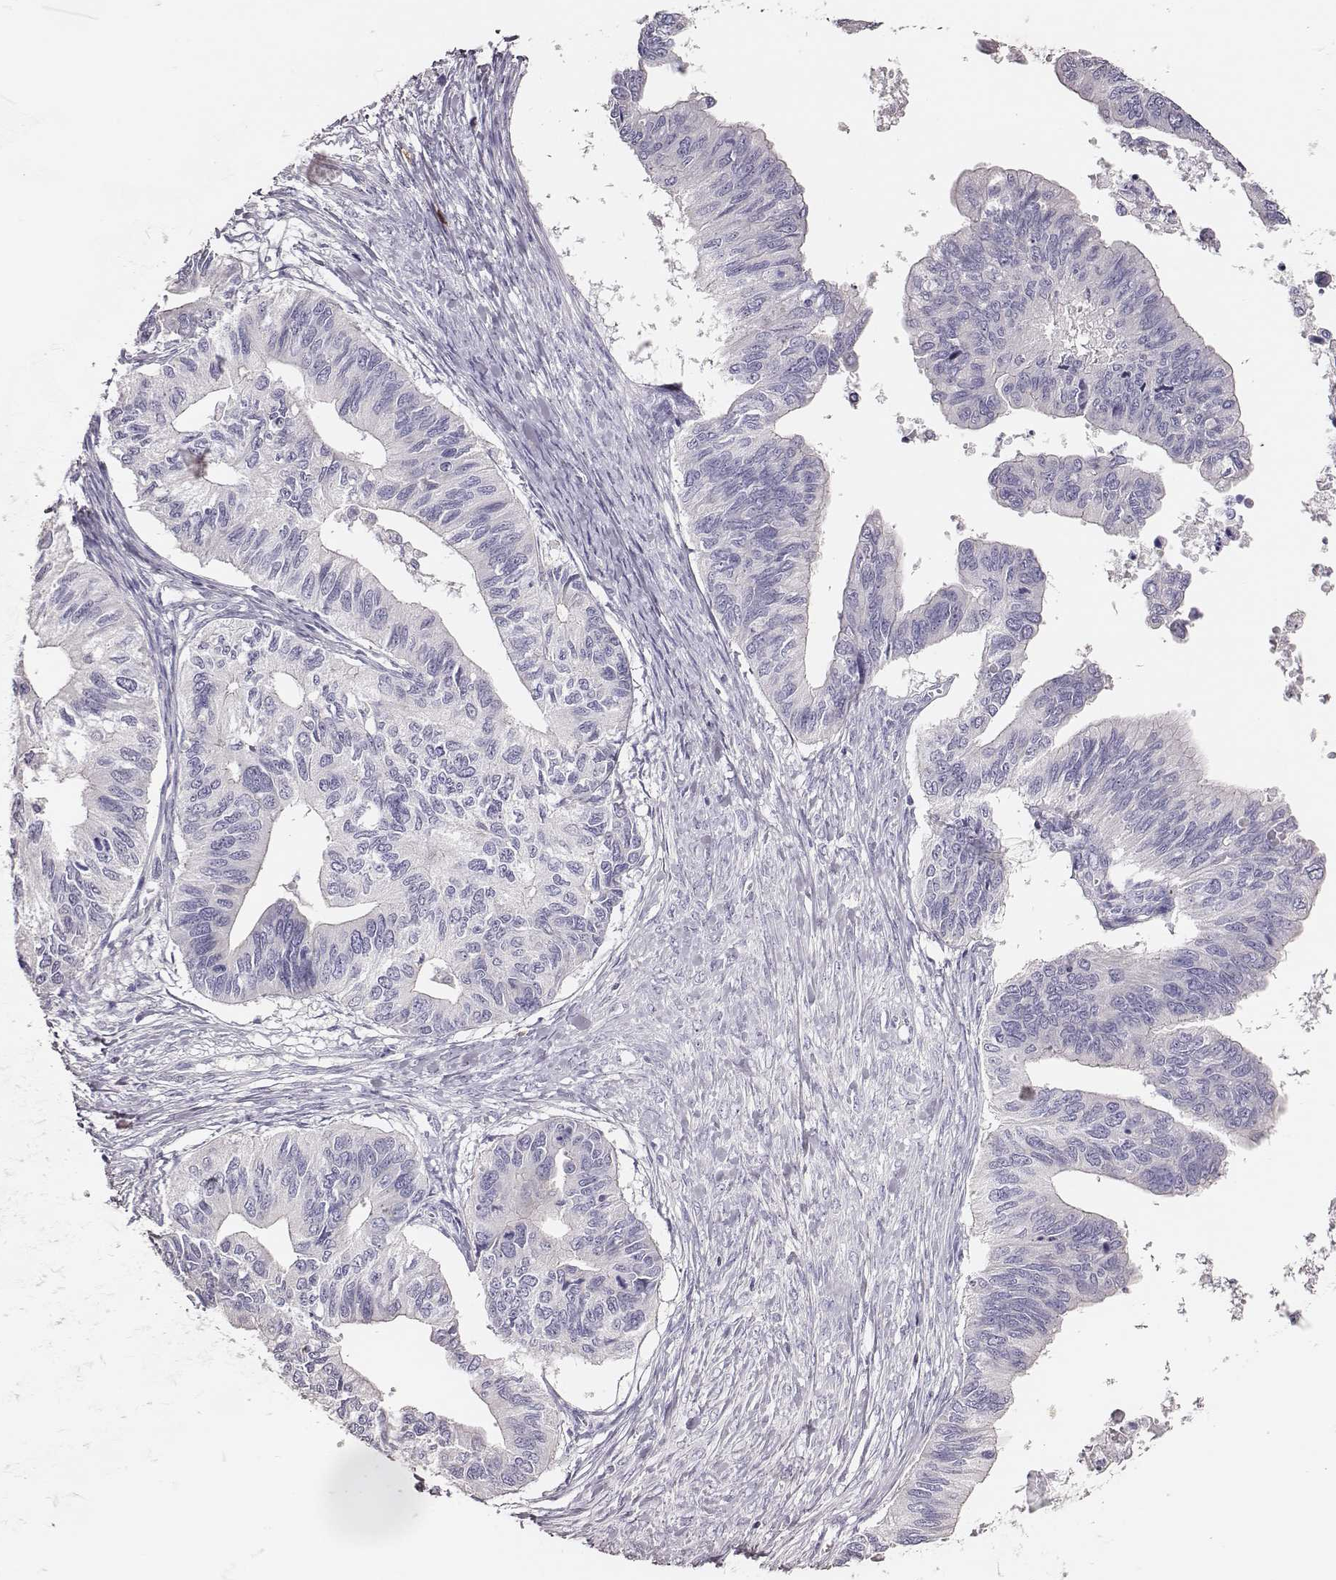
{"staining": {"intensity": "negative", "quantity": "none", "location": "none"}, "tissue": "ovarian cancer", "cell_type": "Tumor cells", "image_type": "cancer", "snomed": [{"axis": "morphology", "description": "Cystadenocarcinoma, mucinous, NOS"}, {"axis": "topography", "description": "Ovary"}], "caption": "Ovarian mucinous cystadenocarcinoma was stained to show a protein in brown. There is no significant staining in tumor cells.", "gene": "P2RY10", "patient": {"sex": "female", "age": 76}}